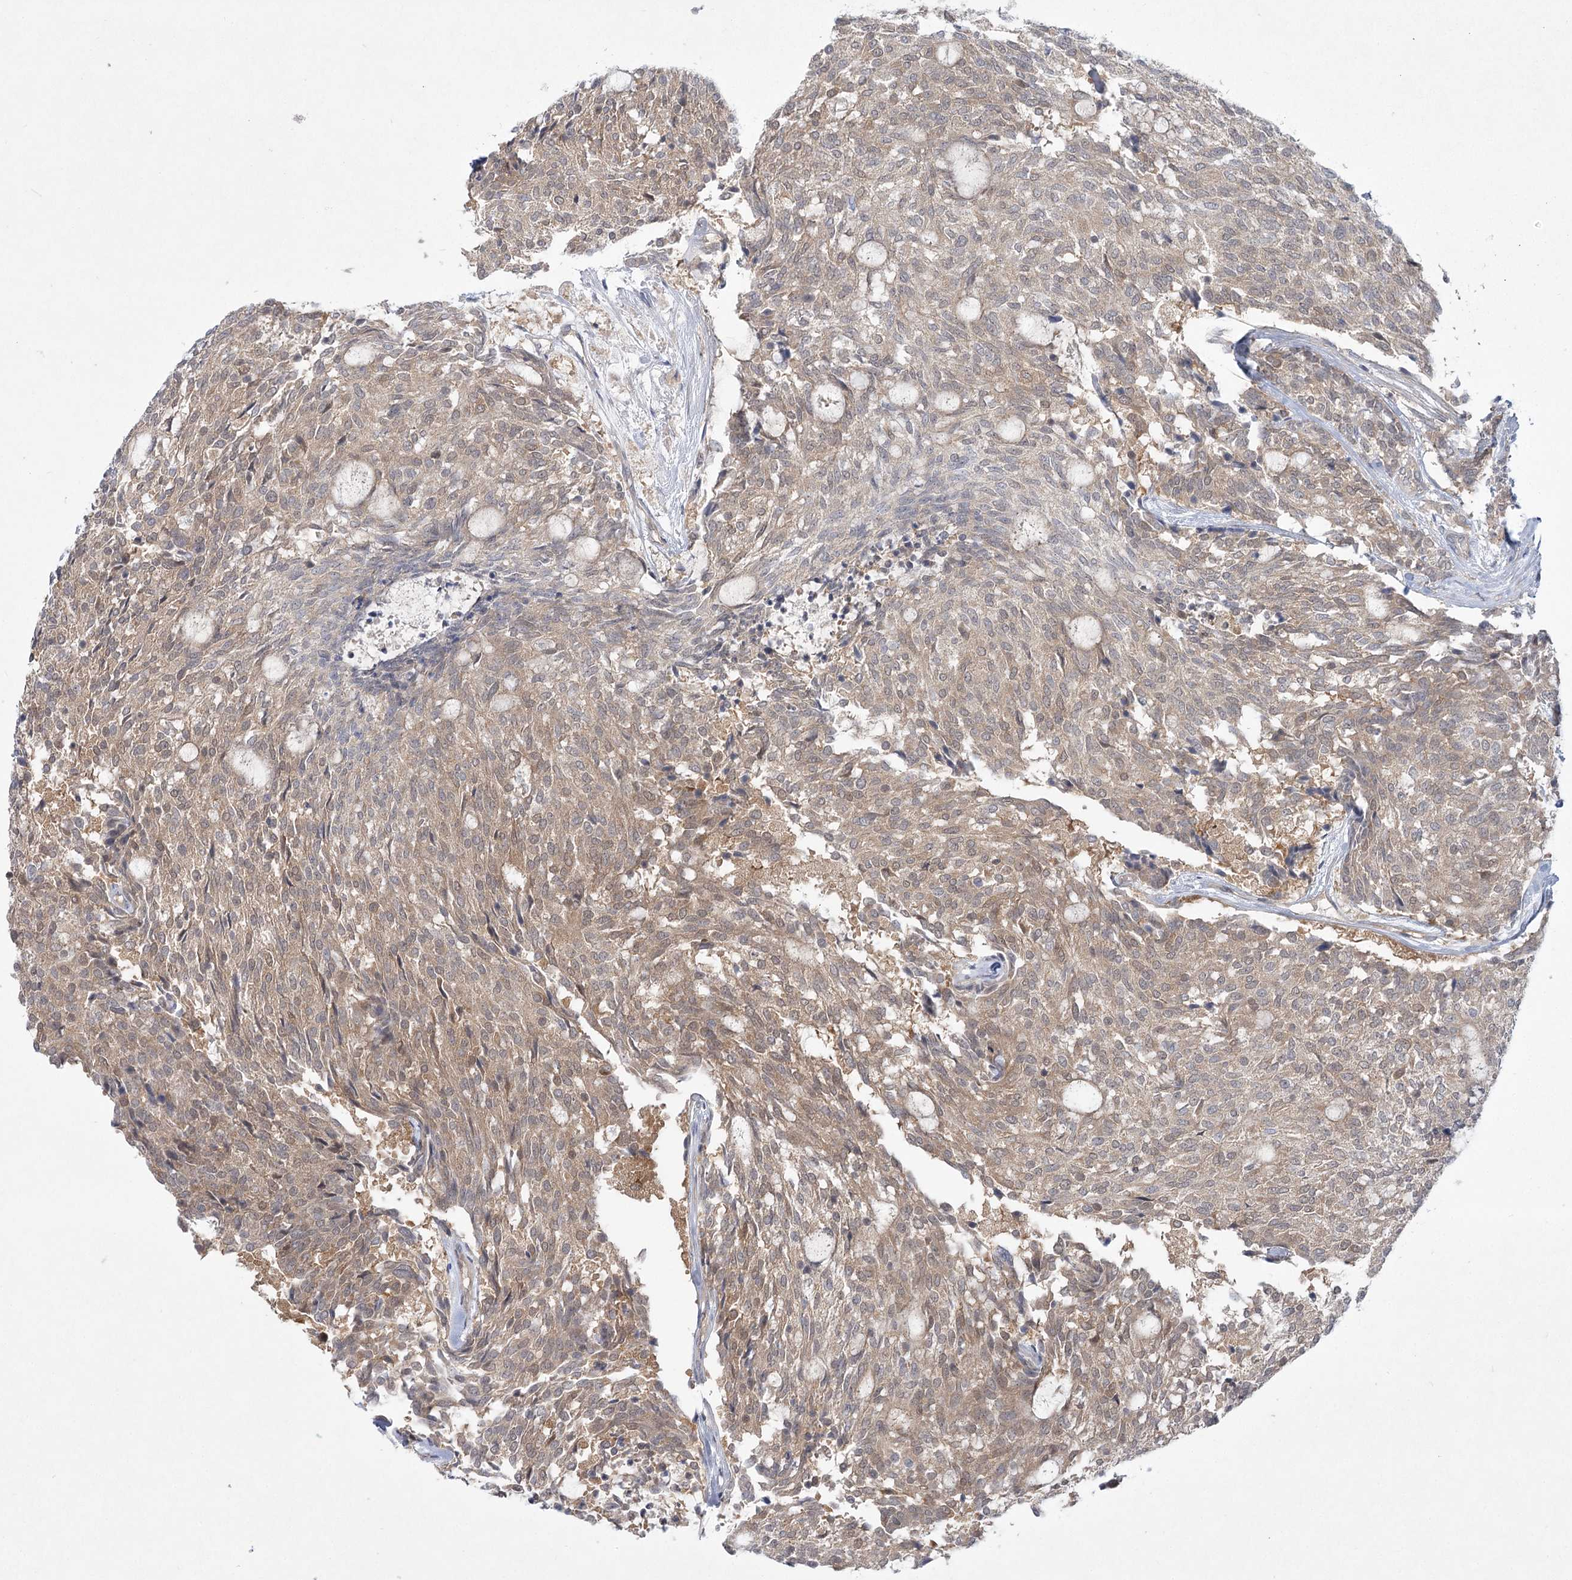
{"staining": {"intensity": "weak", "quantity": ">75%", "location": "cytoplasmic/membranous"}, "tissue": "carcinoid", "cell_type": "Tumor cells", "image_type": "cancer", "snomed": [{"axis": "morphology", "description": "Carcinoid, malignant, NOS"}, {"axis": "topography", "description": "Pancreas"}], "caption": "Protein analysis of carcinoid tissue displays weak cytoplasmic/membranous expression in about >75% of tumor cells.", "gene": "AAMDC", "patient": {"sex": "female", "age": 54}}